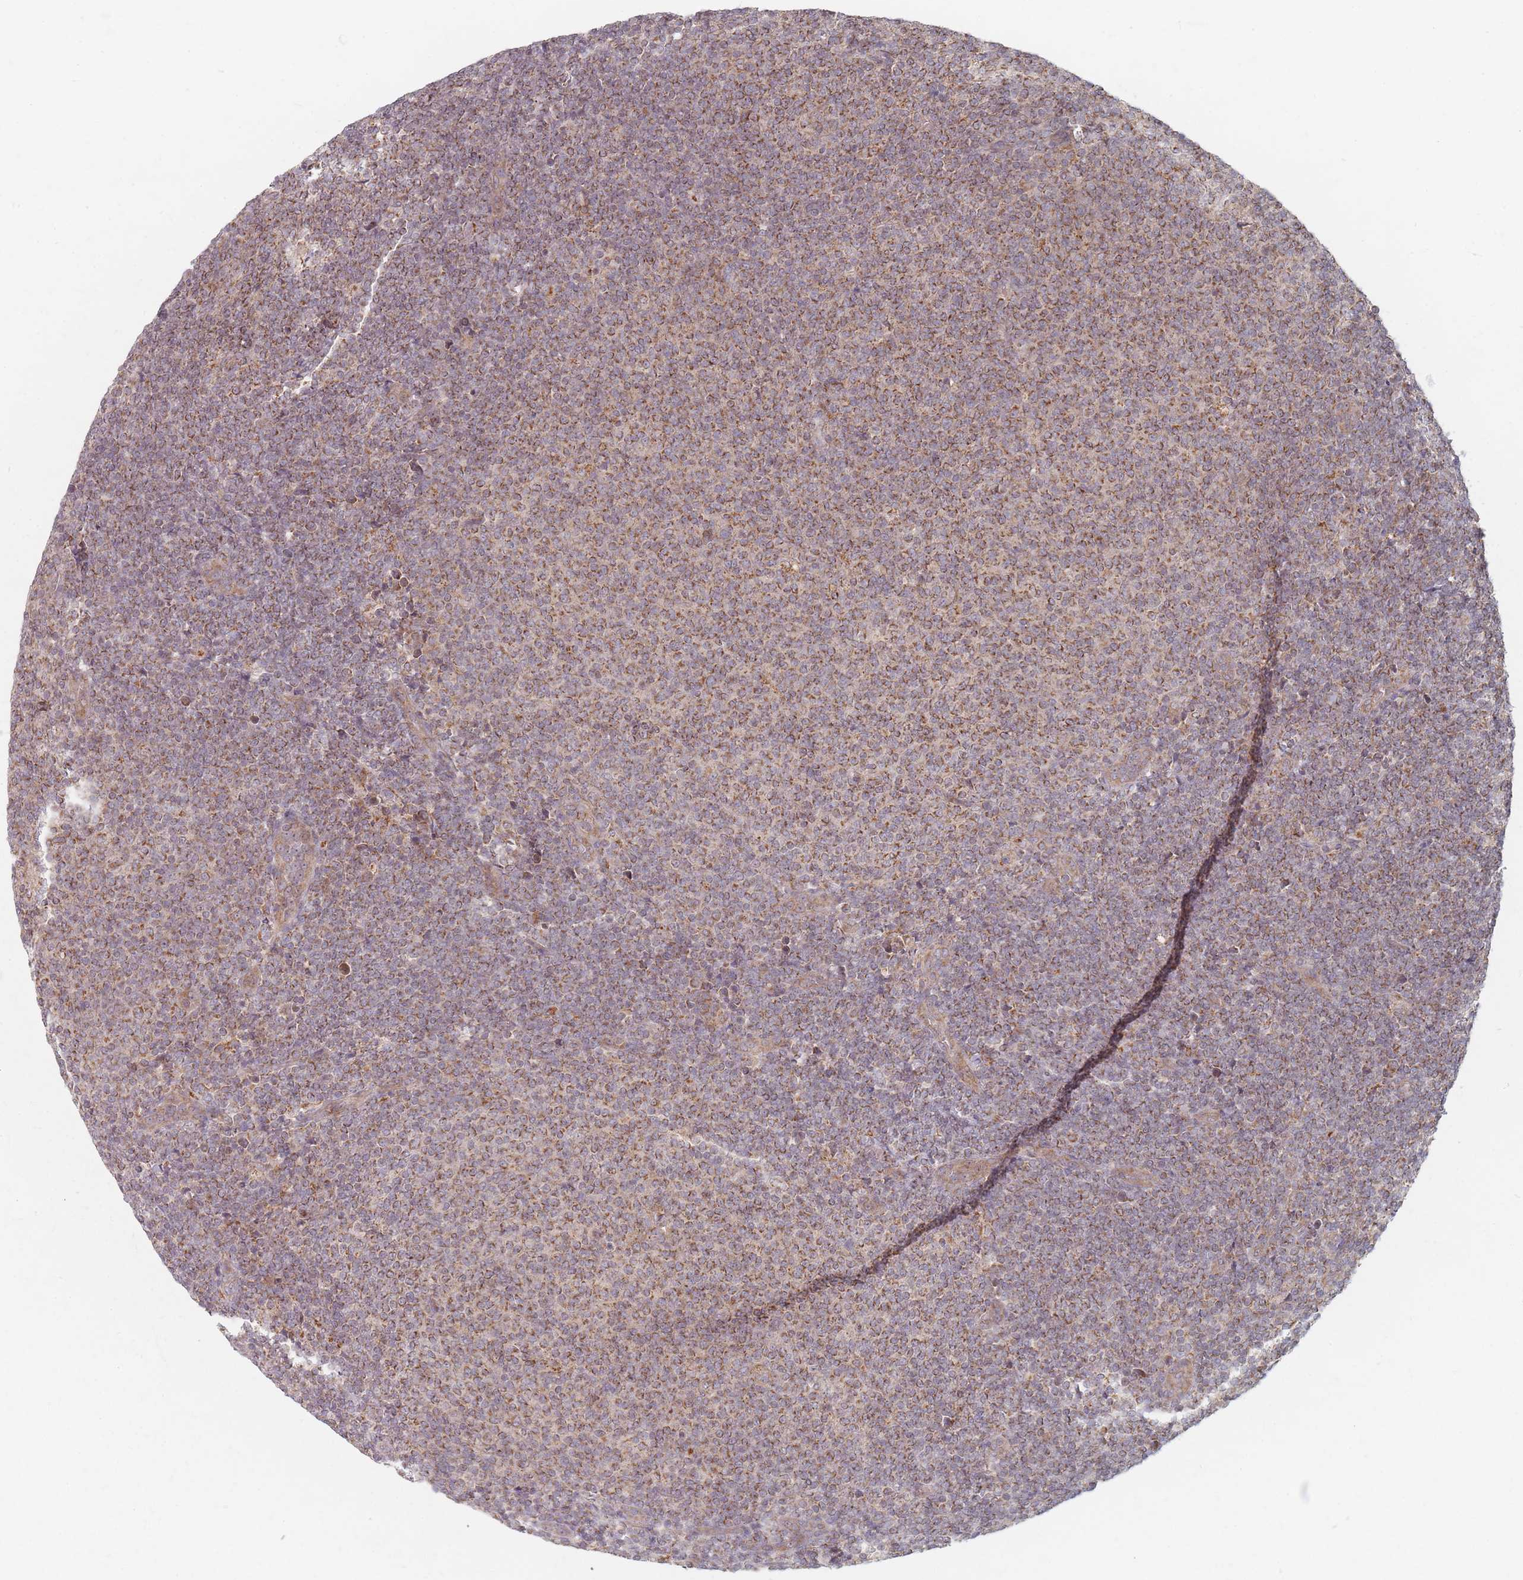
{"staining": {"intensity": "moderate", "quantity": ">75%", "location": "cytoplasmic/membranous"}, "tissue": "lymphoma", "cell_type": "Tumor cells", "image_type": "cancer", "snomed": [{"axis": "morphology", "description": "Malignant lymphoma, non-Hodgkin's type, Low grade"}, {"axis": "topography", "description": "Lymph node"}], "caption": "IHC micrograph of neoplastic tissue: lymphoma stained using immunohistochemistry shows medium levels of moderate protein expression localized specifically in the cytoplasmic/membranous of tumor cells, appearing as a cytoplasmic/membranous brown color.", "gene": "RADX", "patient": {"sex": "male", "age": 66}}